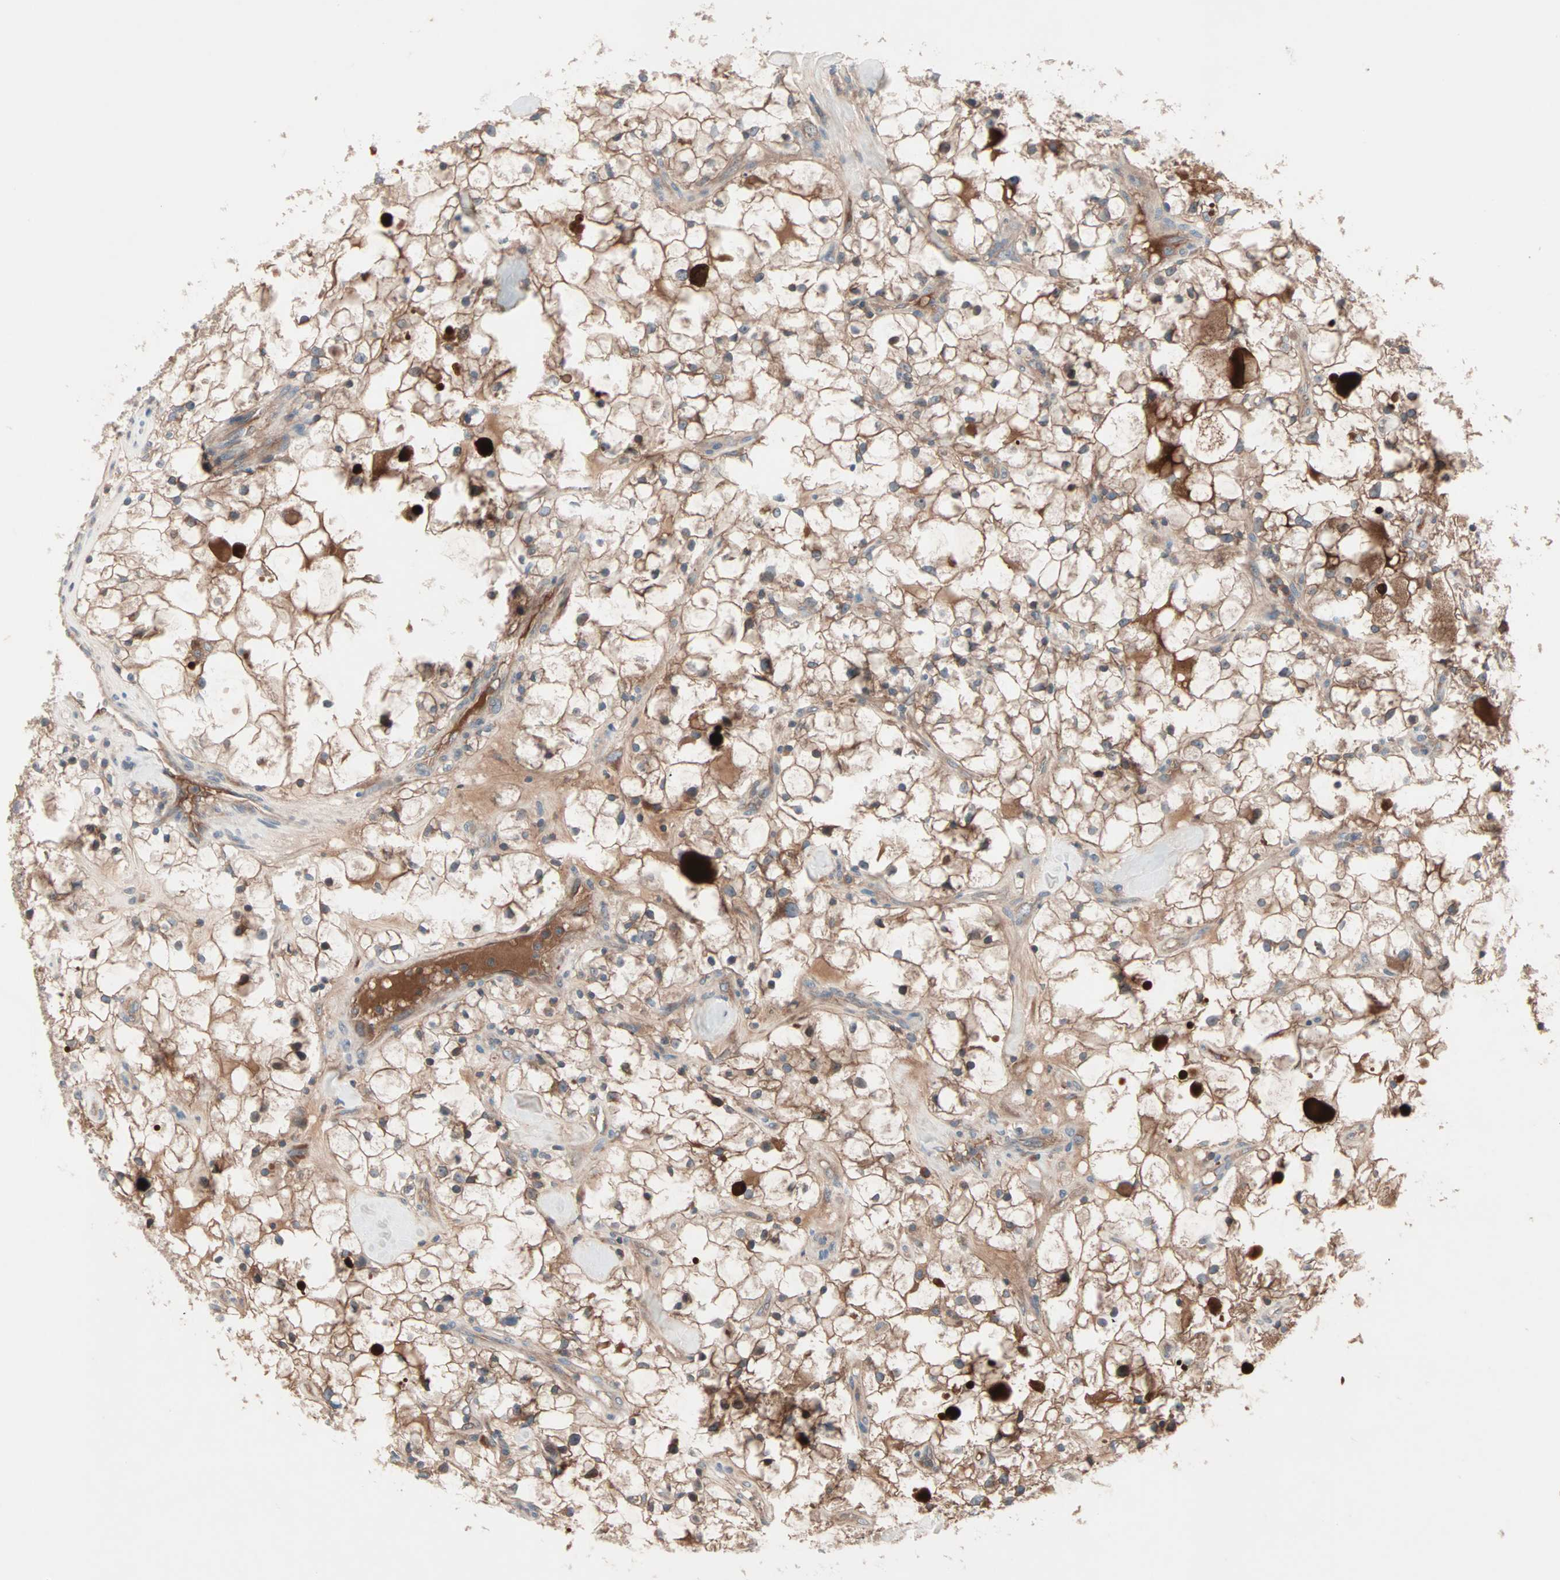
{"staining": {"intensity": "moderate", "quantity": ">75%", "location": "cytoplasmic/membranous"}, "tissue": "renal cancer", "cell_type": "Tumor cells", "image_type": "cancer", "snomed": [{"axis": "morphology", "description": "Adenocarcinoma, NOS"}, {"axis": "topography", "description": "Kidney"}], "caption": "This is an image of immunohistochemistry (IHC) staining of renal cancer (adenocarcinoma), which shows moderate staining in the cytoplasmic/membranous of tumor cells.", "gene": "CAD", "patient": {"sex": "female", "age": 60}}